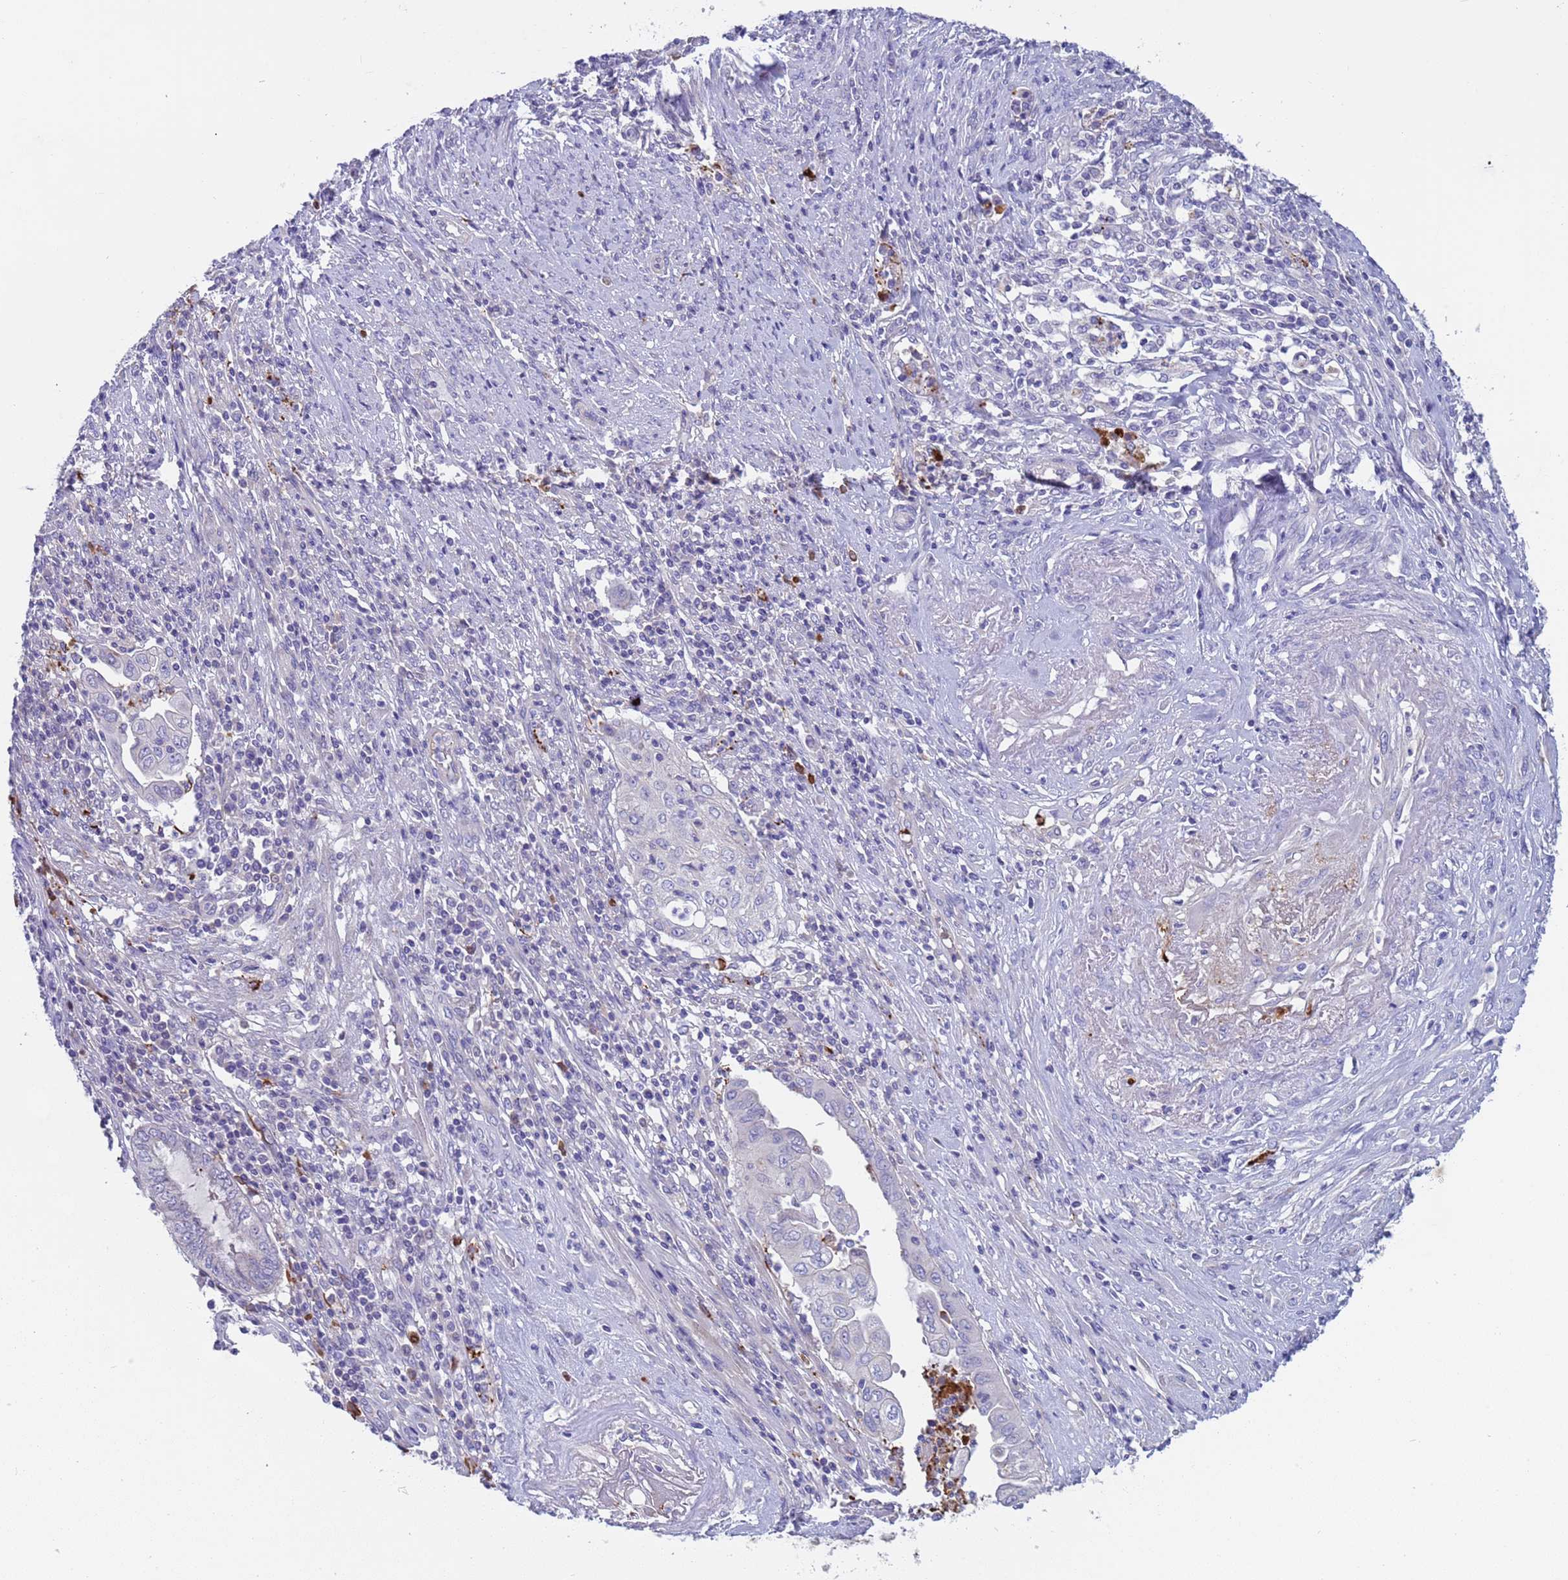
{"staining": {"intensity": "negative", "quantity": "none", "location": "none"}, "tissue": "endometrial cancer", "cell_type": "Tumor cells", "image_type": "cancer", "snomed": [{"axis": "morphology", "description": "Adenocarcinoma, NOS"}, {"axis": "topography", "description": "Uterus"}, {"axis": "topography", "description": "Endometrium"}], "caption": "High power microscopy image of an IHC histopathology image of endometrial cancer (adenocarcinoma), revealing no significant expression in tumor cells.", "gene": "C4orf46", "patient": {"sex": "female", "age": 70}}